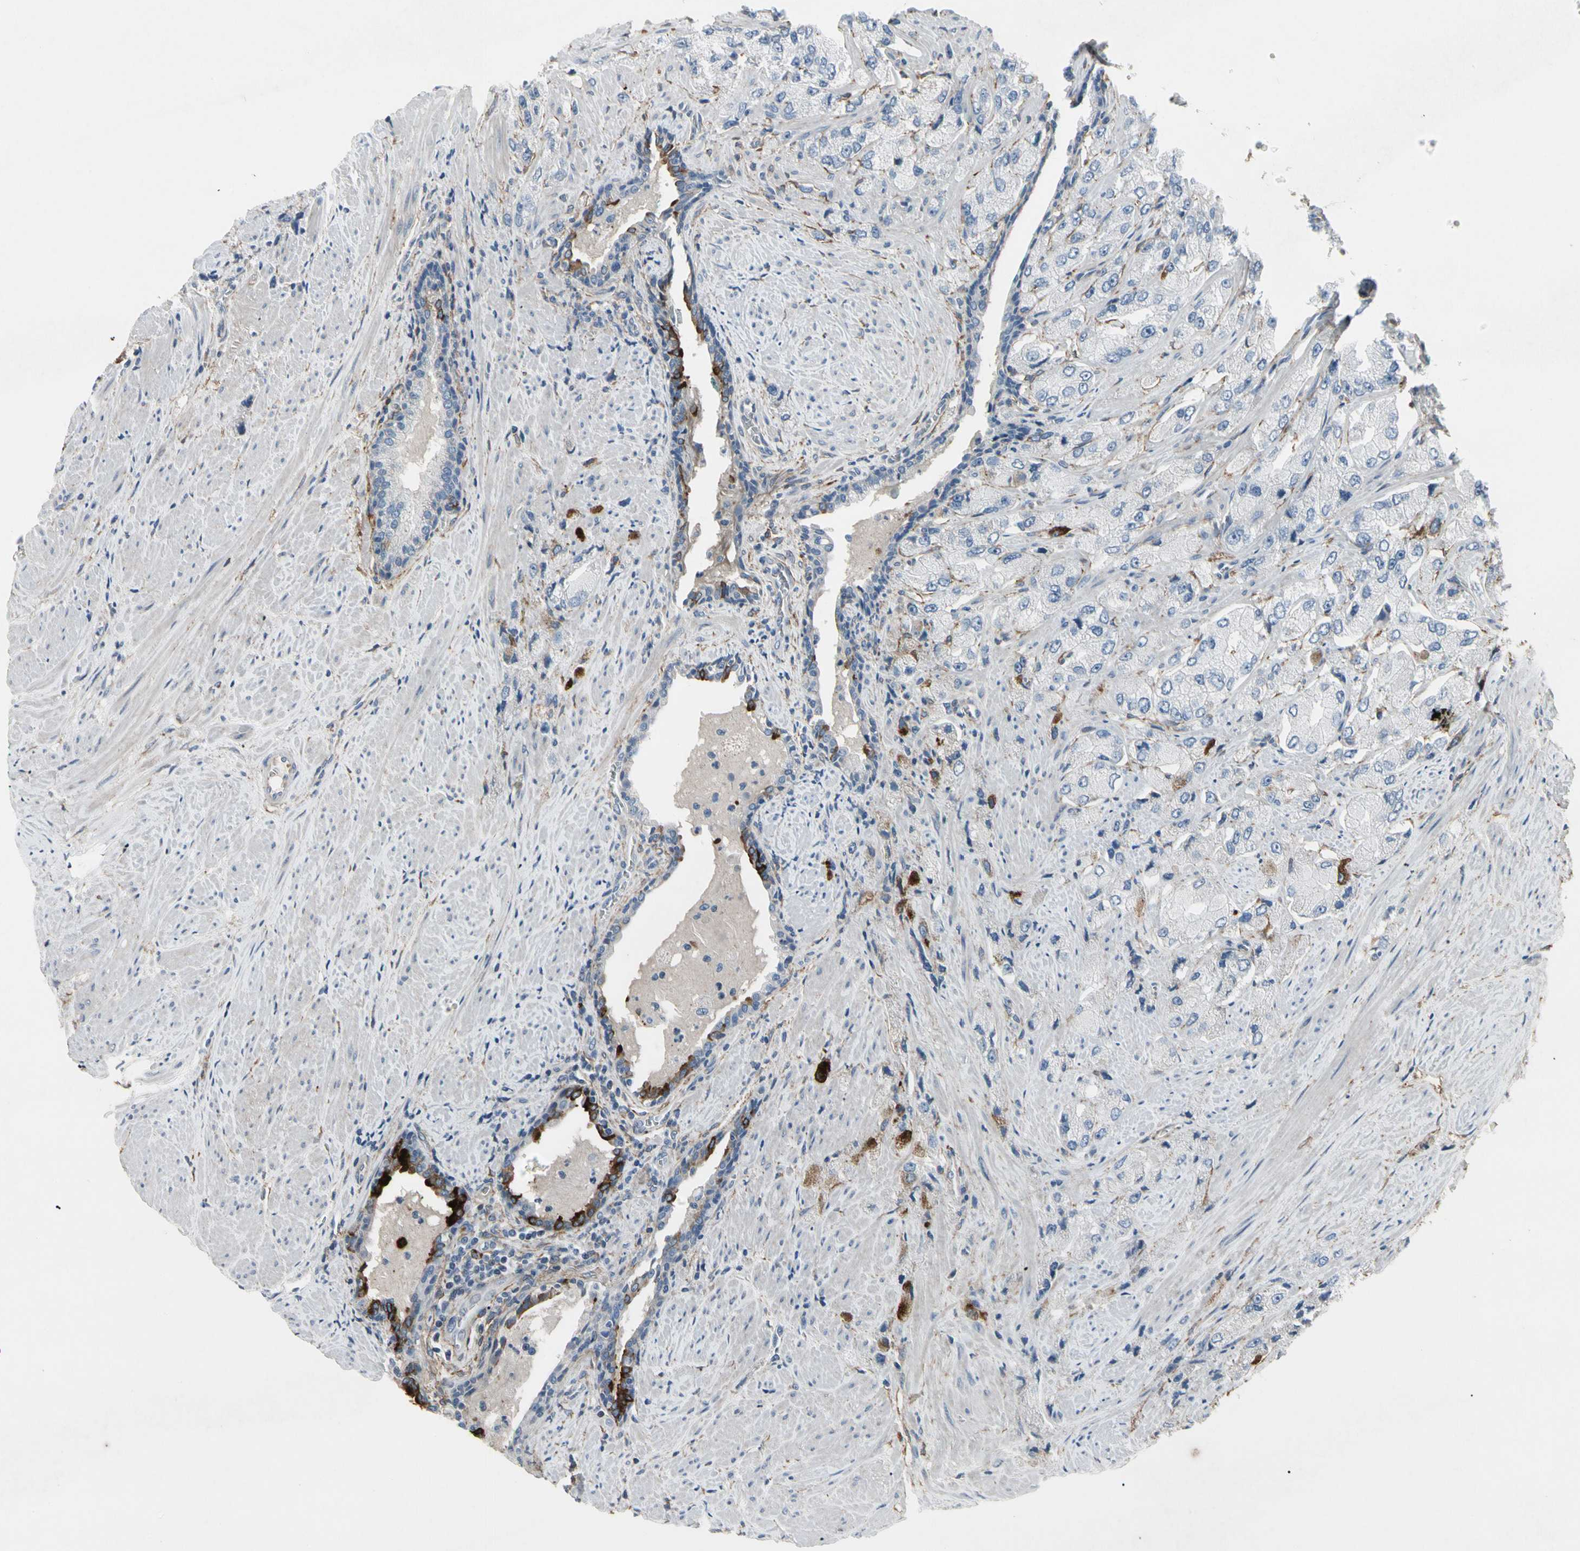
{"staining": {"intensity": "negative", "quantity": "none", "location": "none"}, "tissue": "prostate cancer", "cell_type": "Tumor cells", "image_type": "cancer", "snomed": [{"axis": "morphology", "description": "Adenocarcinoma, High grade"}, {"axis": "topography", "description": "Prostate"}], "caption": "The micrograph exhibits no staining of tumor cells in prostate cancer (adenocarcinoma (high-grade)).", "gene": "PIGR", "patient": {"sex": "male", "age": 58}}